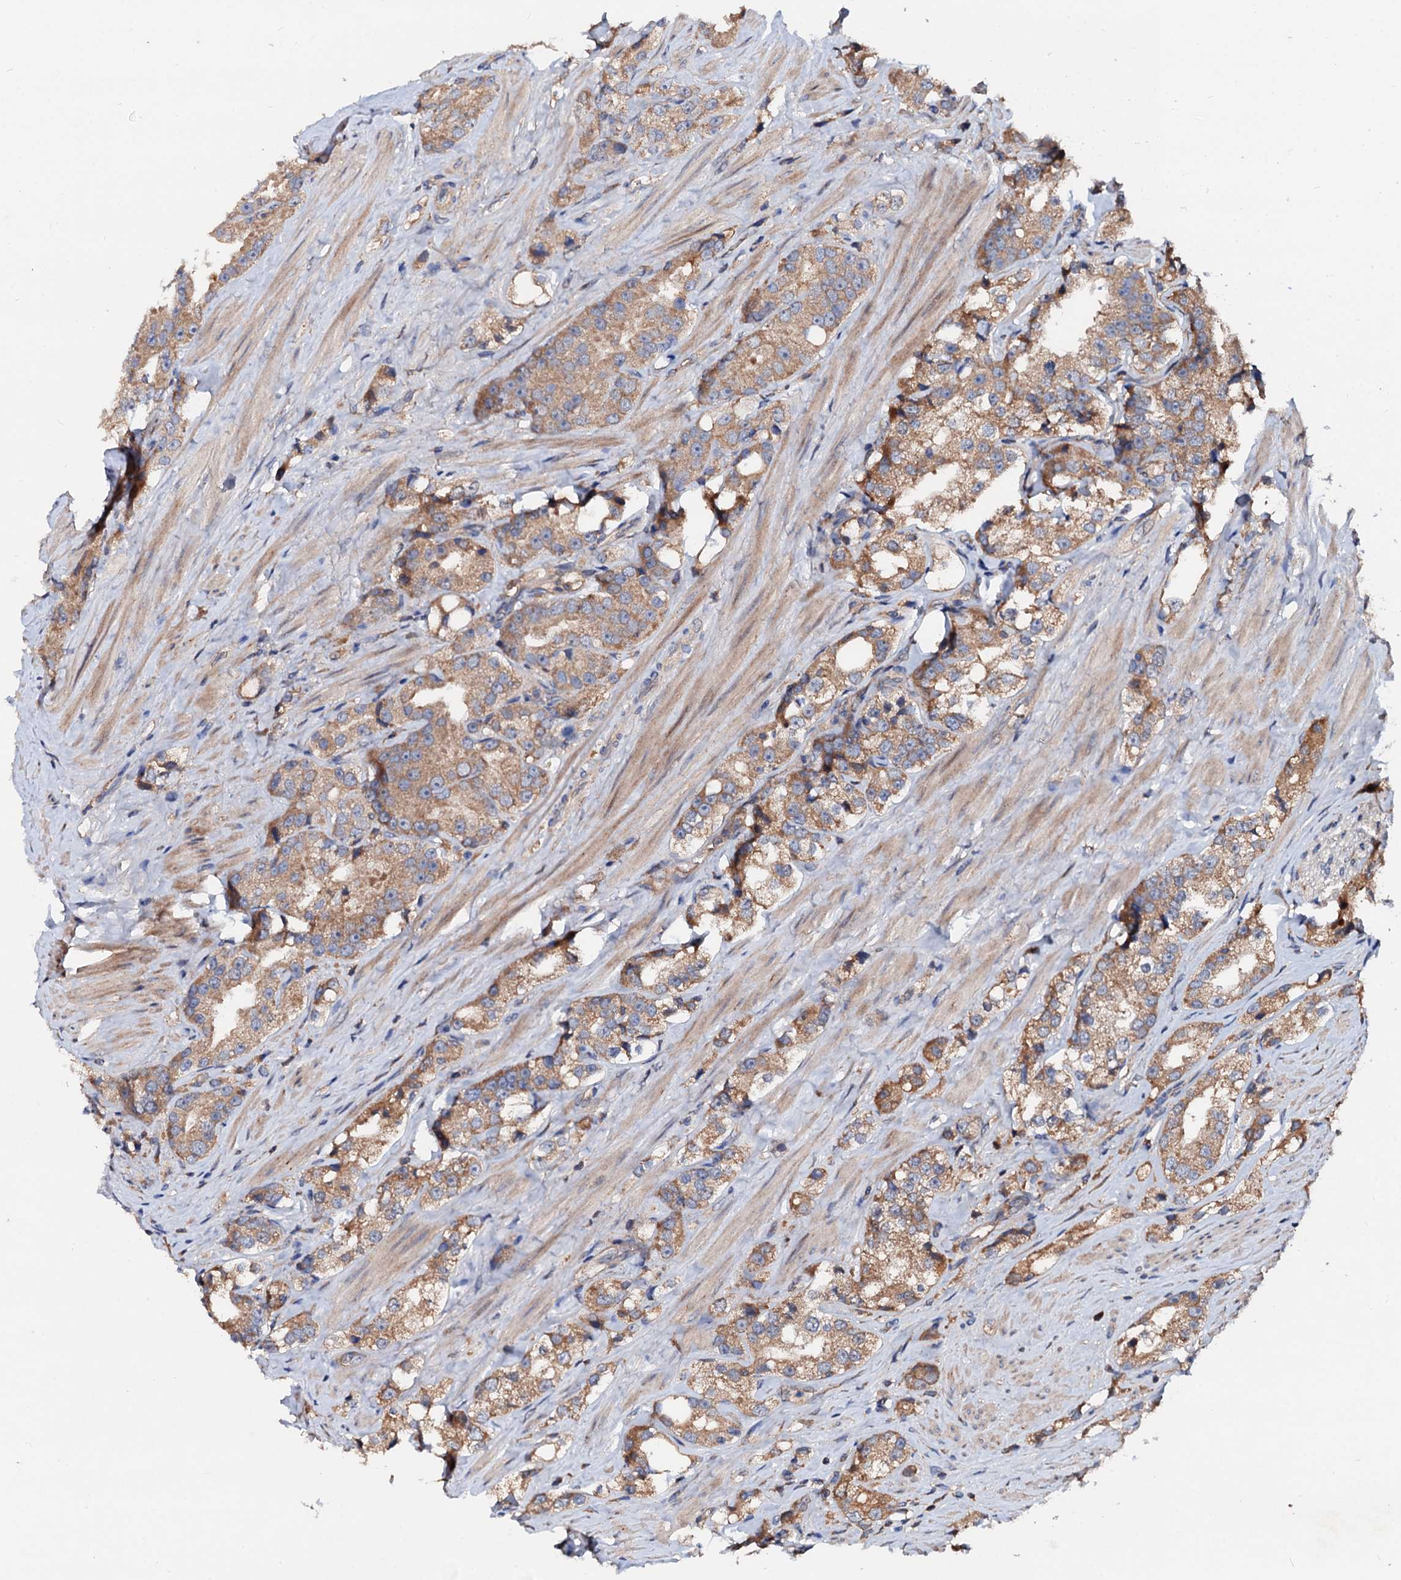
{"staining": {"intensity": "moderate", "quantity": ">75%", "location": "cytoplasmic/membranous"}, "tissue": "prostate cancer", "cell_type": "Tumor cells", "image_type": "cancer", "snomed": [{"axis": "morphology", "description": "Adenocarcinoma, NOS"}, {"axis": "topography", "description": "Prostate"}], "caption": "DAB immunohistochemical staining of human adenocarcinoma (prostate) reveals moderate cytoplasmic/membranous protein expression in approximately >75% of tumor cells.", "gene": "EXTL1", "patient": {"sex": "male", "age": 79}}